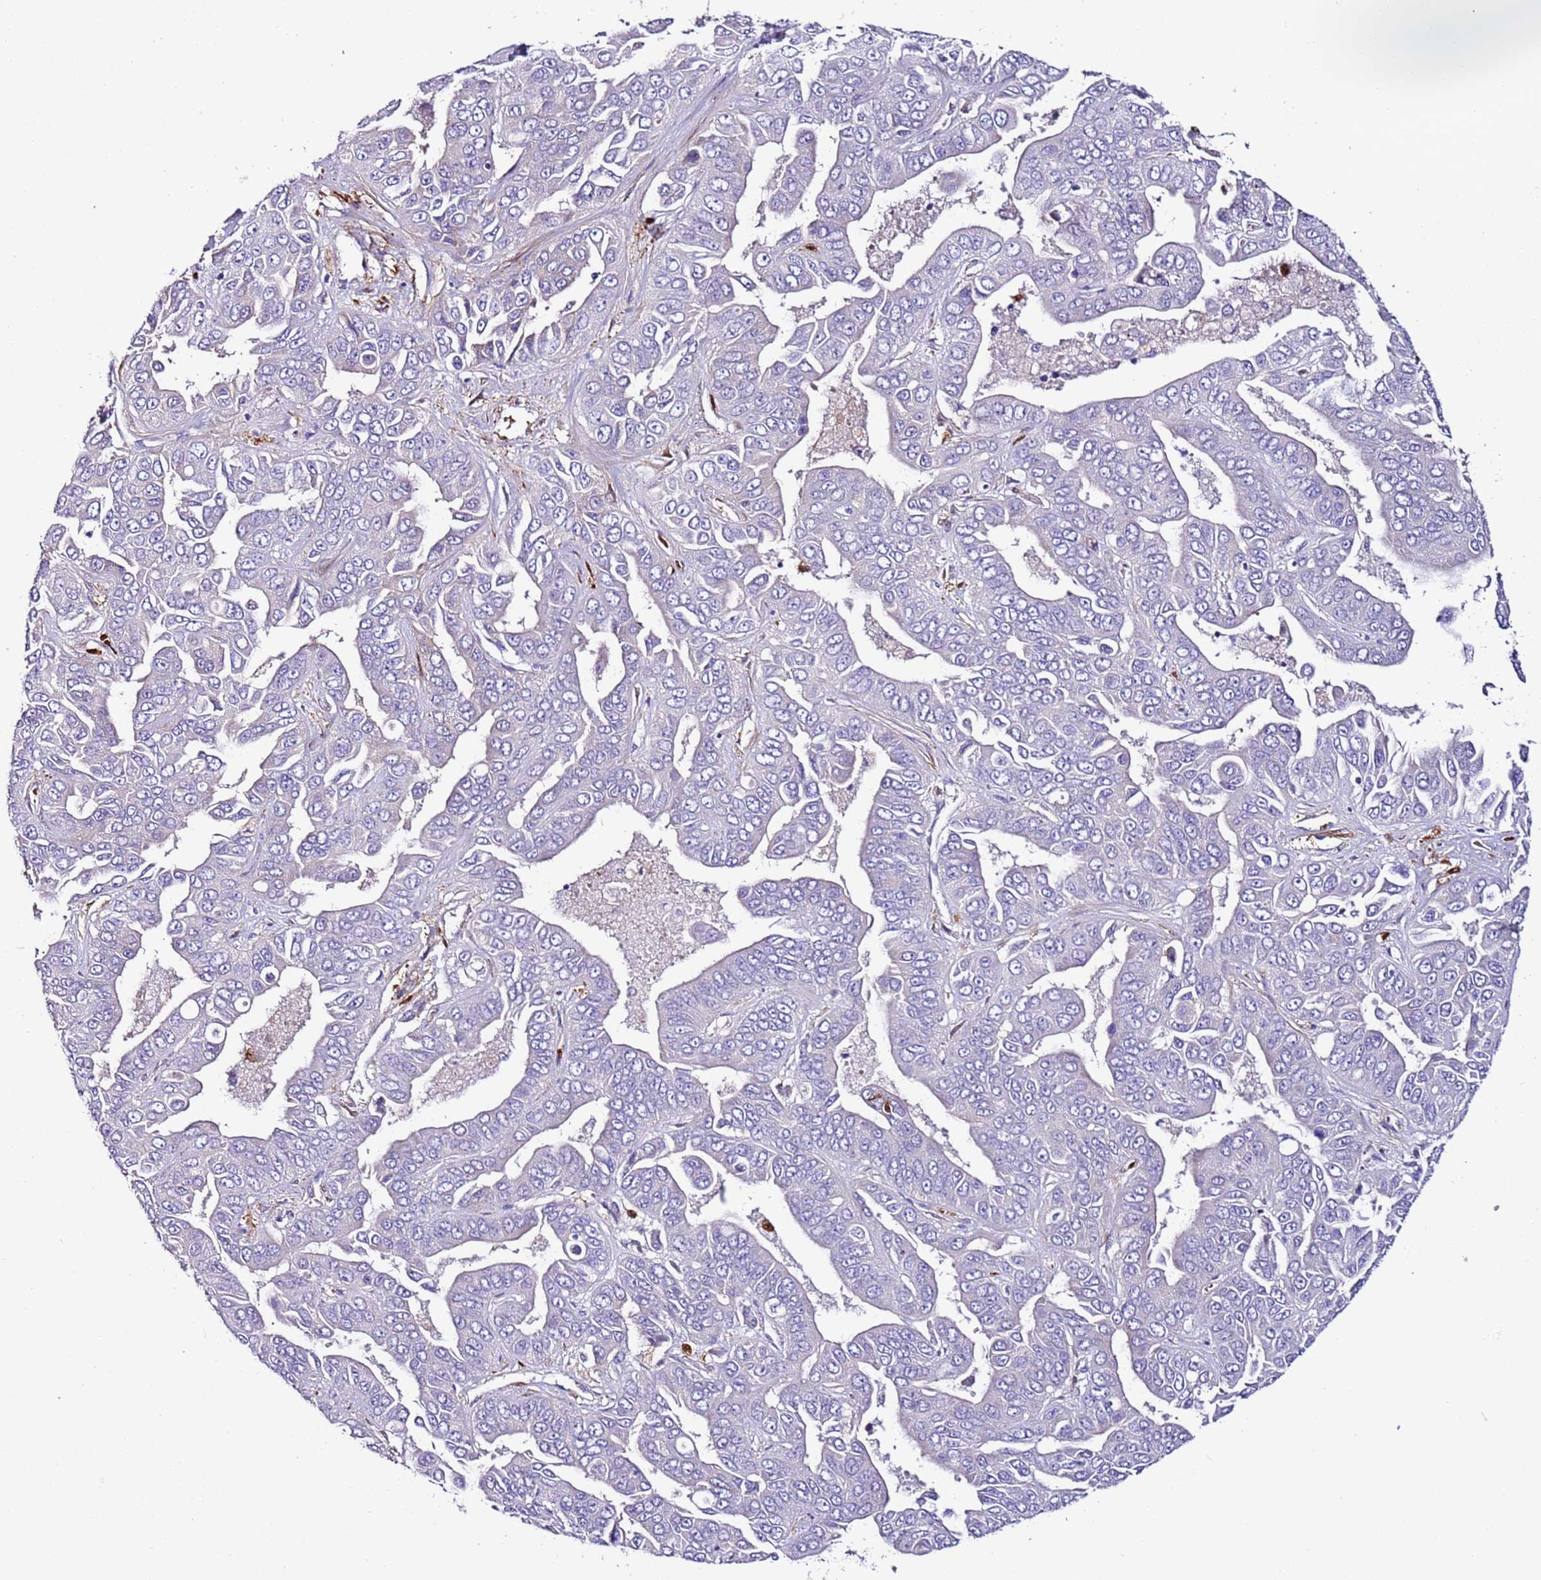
{"staining": {"intensity": "negative", "quantity": "none", "location": "none"}, "tissue": "liver cancer", "cell_type": "Tumor cells", "image_type": "cancer", "snomed": [{"axis": "morphology", "description": "Cholangiocarcinoma"}, {"axis": "topography", "description": "Liver"}], "caption": "This is a histopathology image of immunohistochemistry staining of liver cancer, which shows no positivity in tumor cells.", "gene": "FAM174C", "patient": {"sex": "female", "age": 52}}